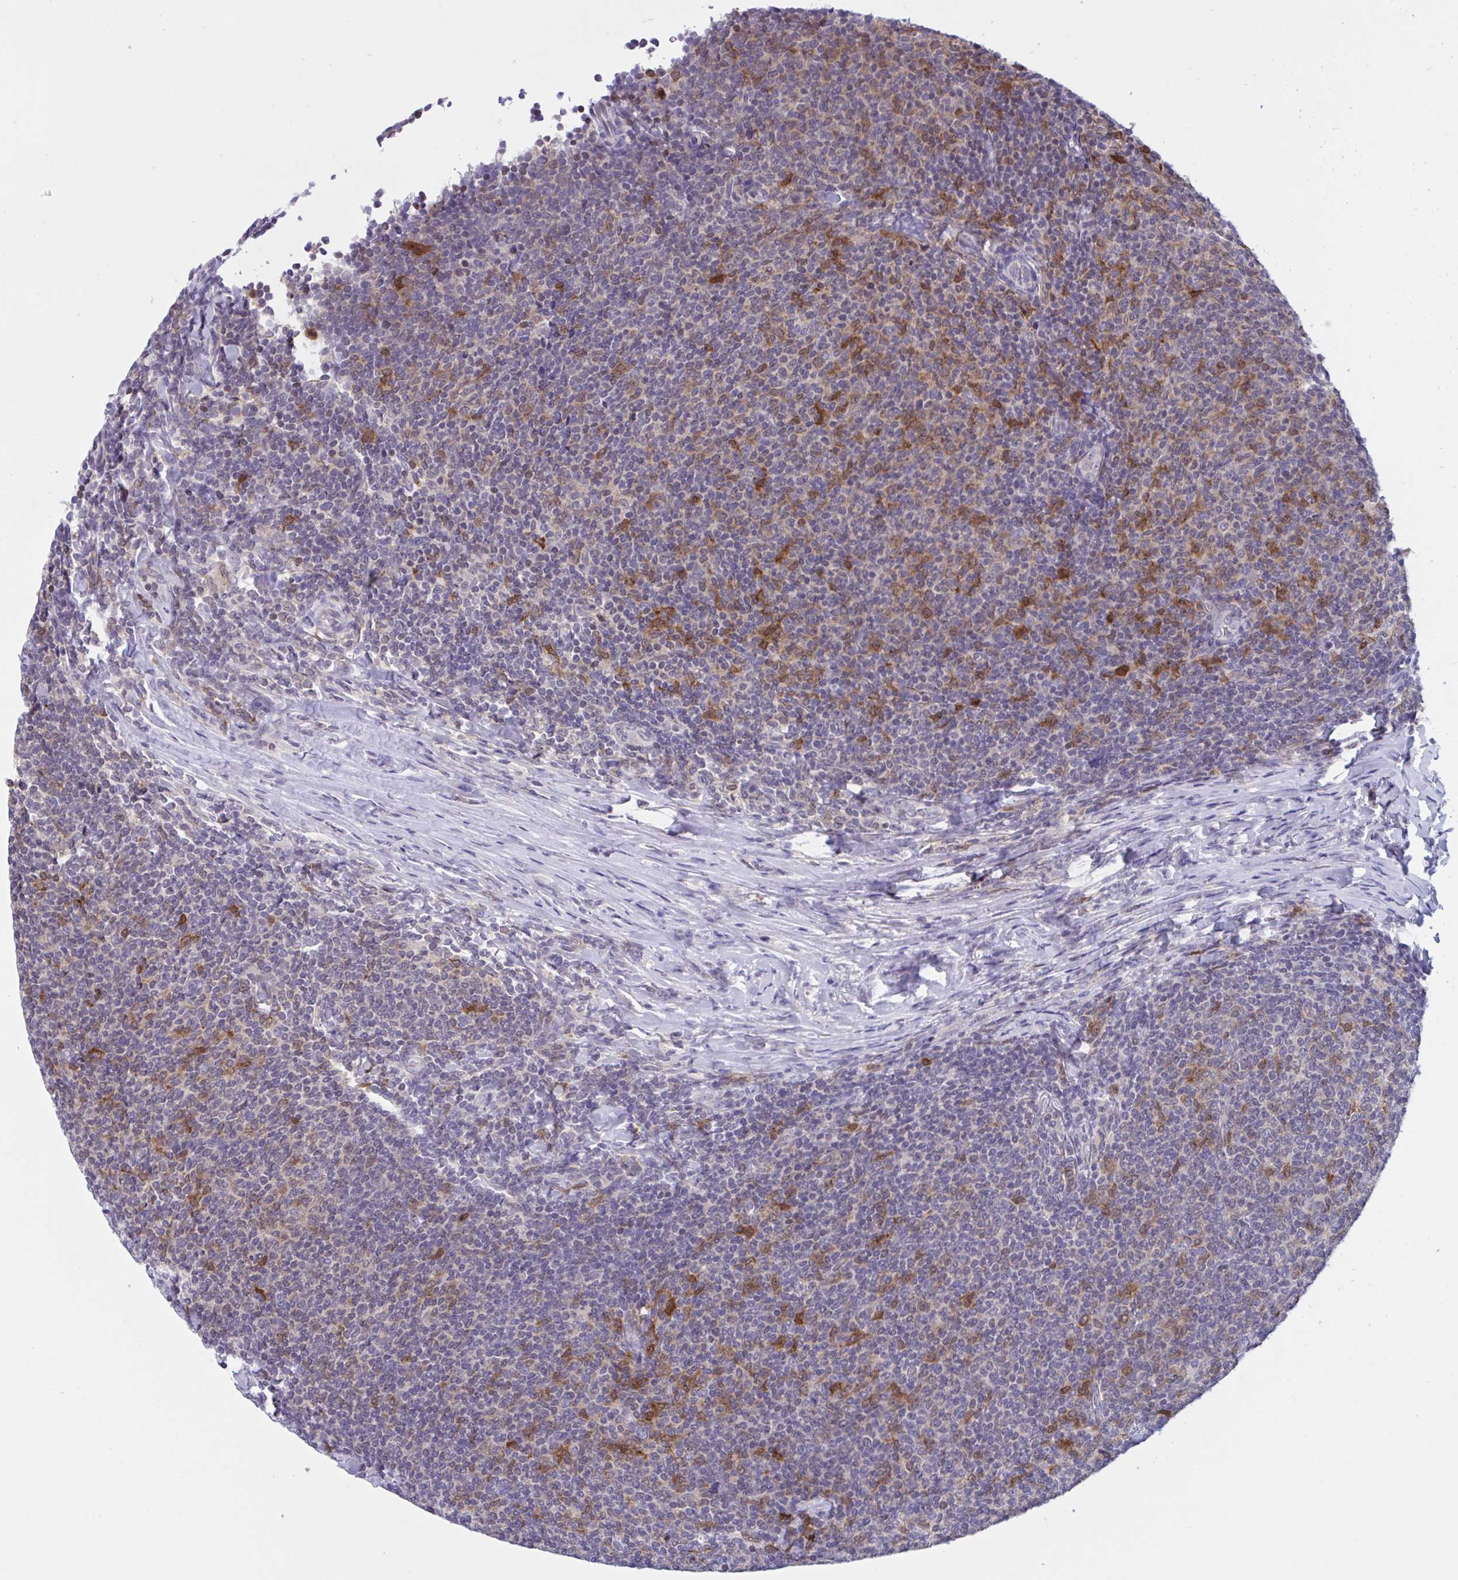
{"staining": {"intensity": "moderate", "quantity": "<25%", "location": "cytoplasmic/membranous"}, "tissue": "lymphoma", "cell_type": "Tumor cells", "image_type": "cancer", "snomed": [{"axis": "morphology", "description": "Malignant lymphoma, non-Hodgkin's type, Low grade"}, {"axis": "topography", "description": "Lymph node"}], "caption": "Low-grade malignant lymphoma, non-Hodgkin's type stained with DAB (3,3'-diaminobenzidine) IHC reveals low levels of moderate cytoplasmic/membranous staining in about <25% of tumor cells.", "gene": "SNX11", "patient": {"sex": "male", "age": 52}}